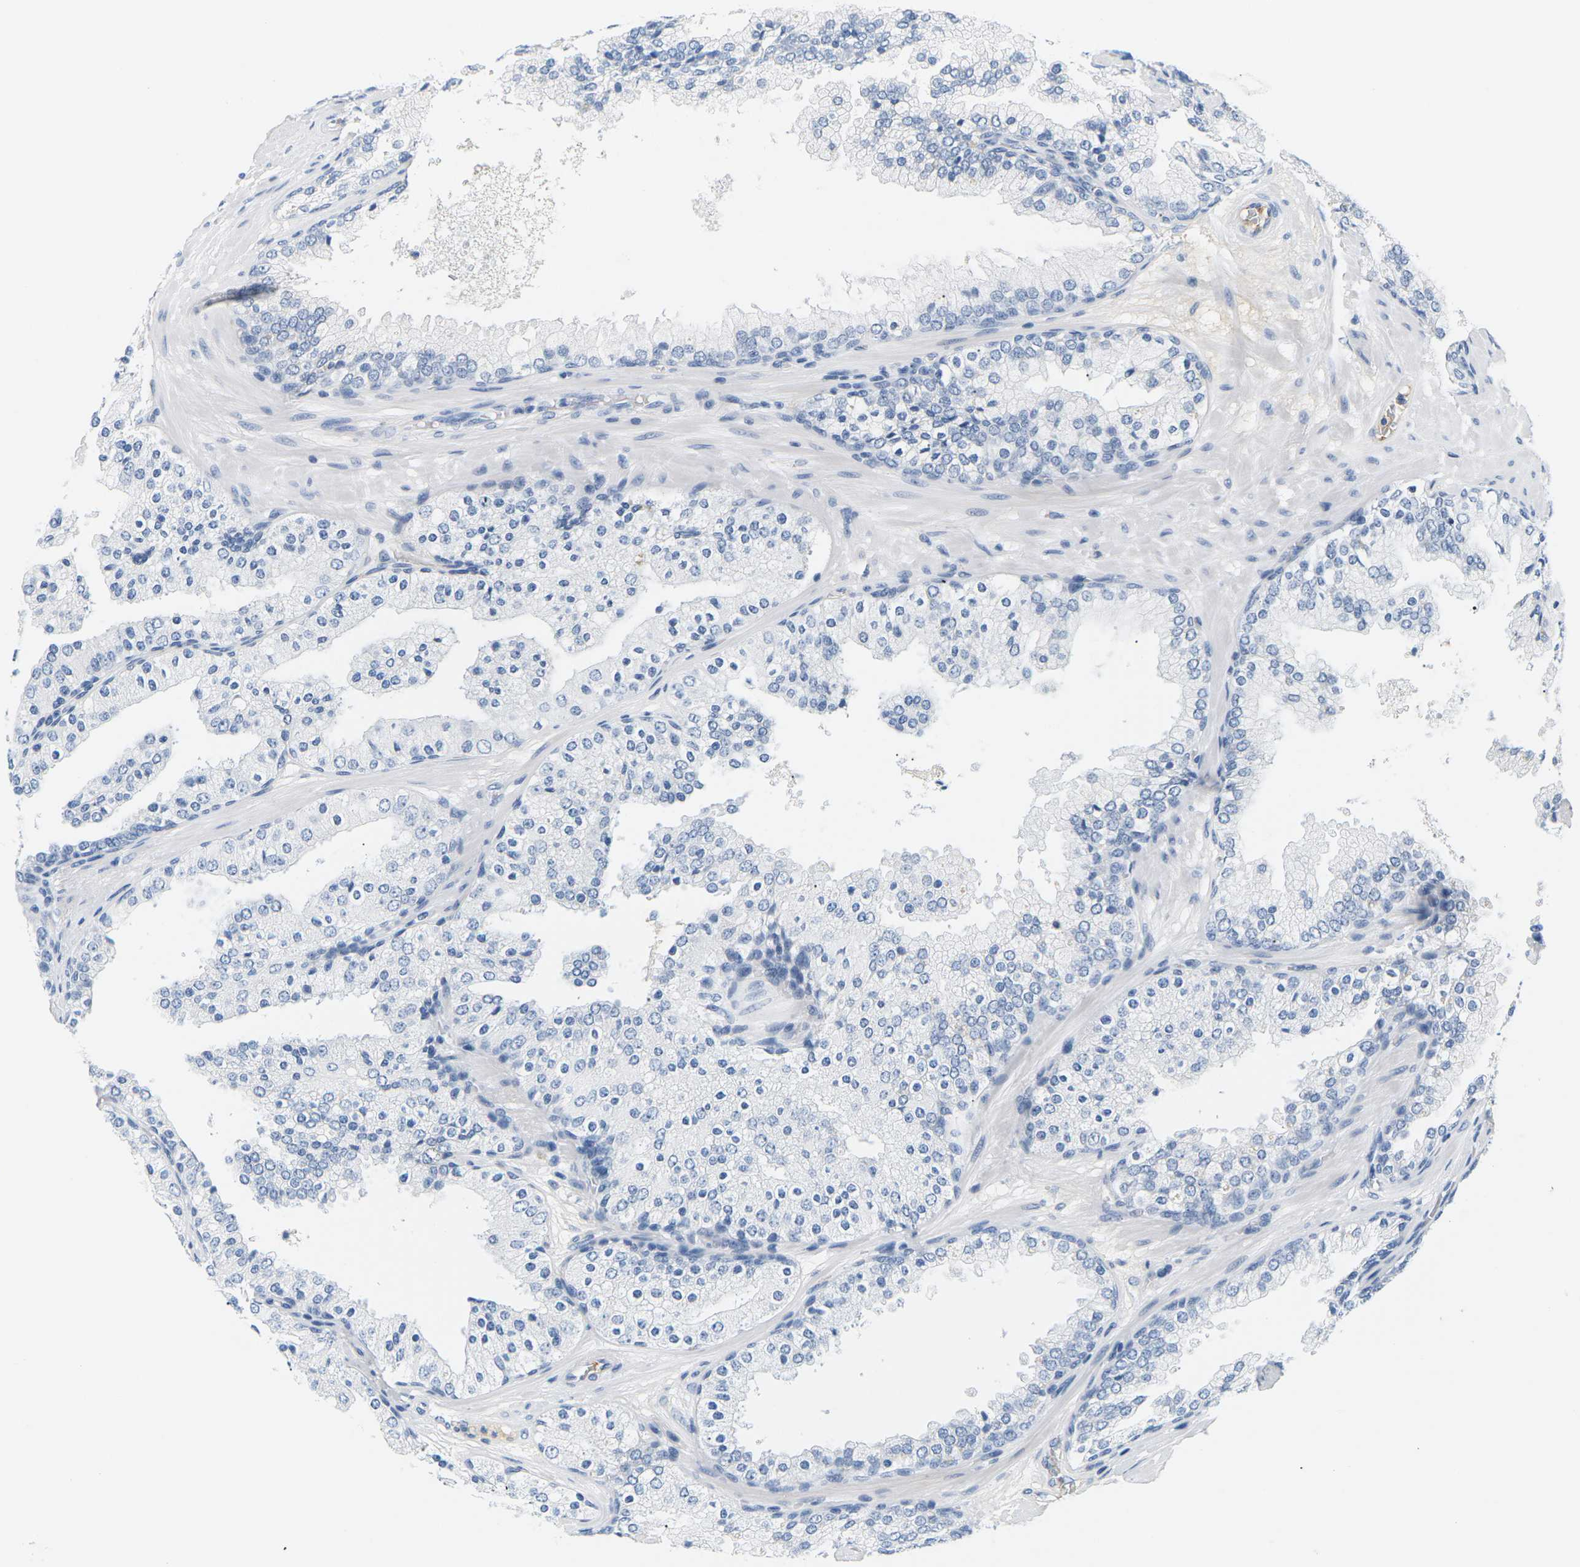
{"staining": {"intensity": "negative", "quantity": "none", "location": "none"}, "tissue": "prostate cancer", "cell_type": "Tumor cells", "image_type": "cancer", "snomed": [{"axis": "morphology", "description": "Adenocarcinoma, High grade"}, {"axis": "topography", "description": "Prostate"}], "caption": "A high-resolution micrograph shows IHC staining of prostate cancer (high-grade adenocarcinoma), which demonstrates no significant positivity in tumor cells.", "gene": "APOB", "patient": {"sex": "male", "age": 65}}